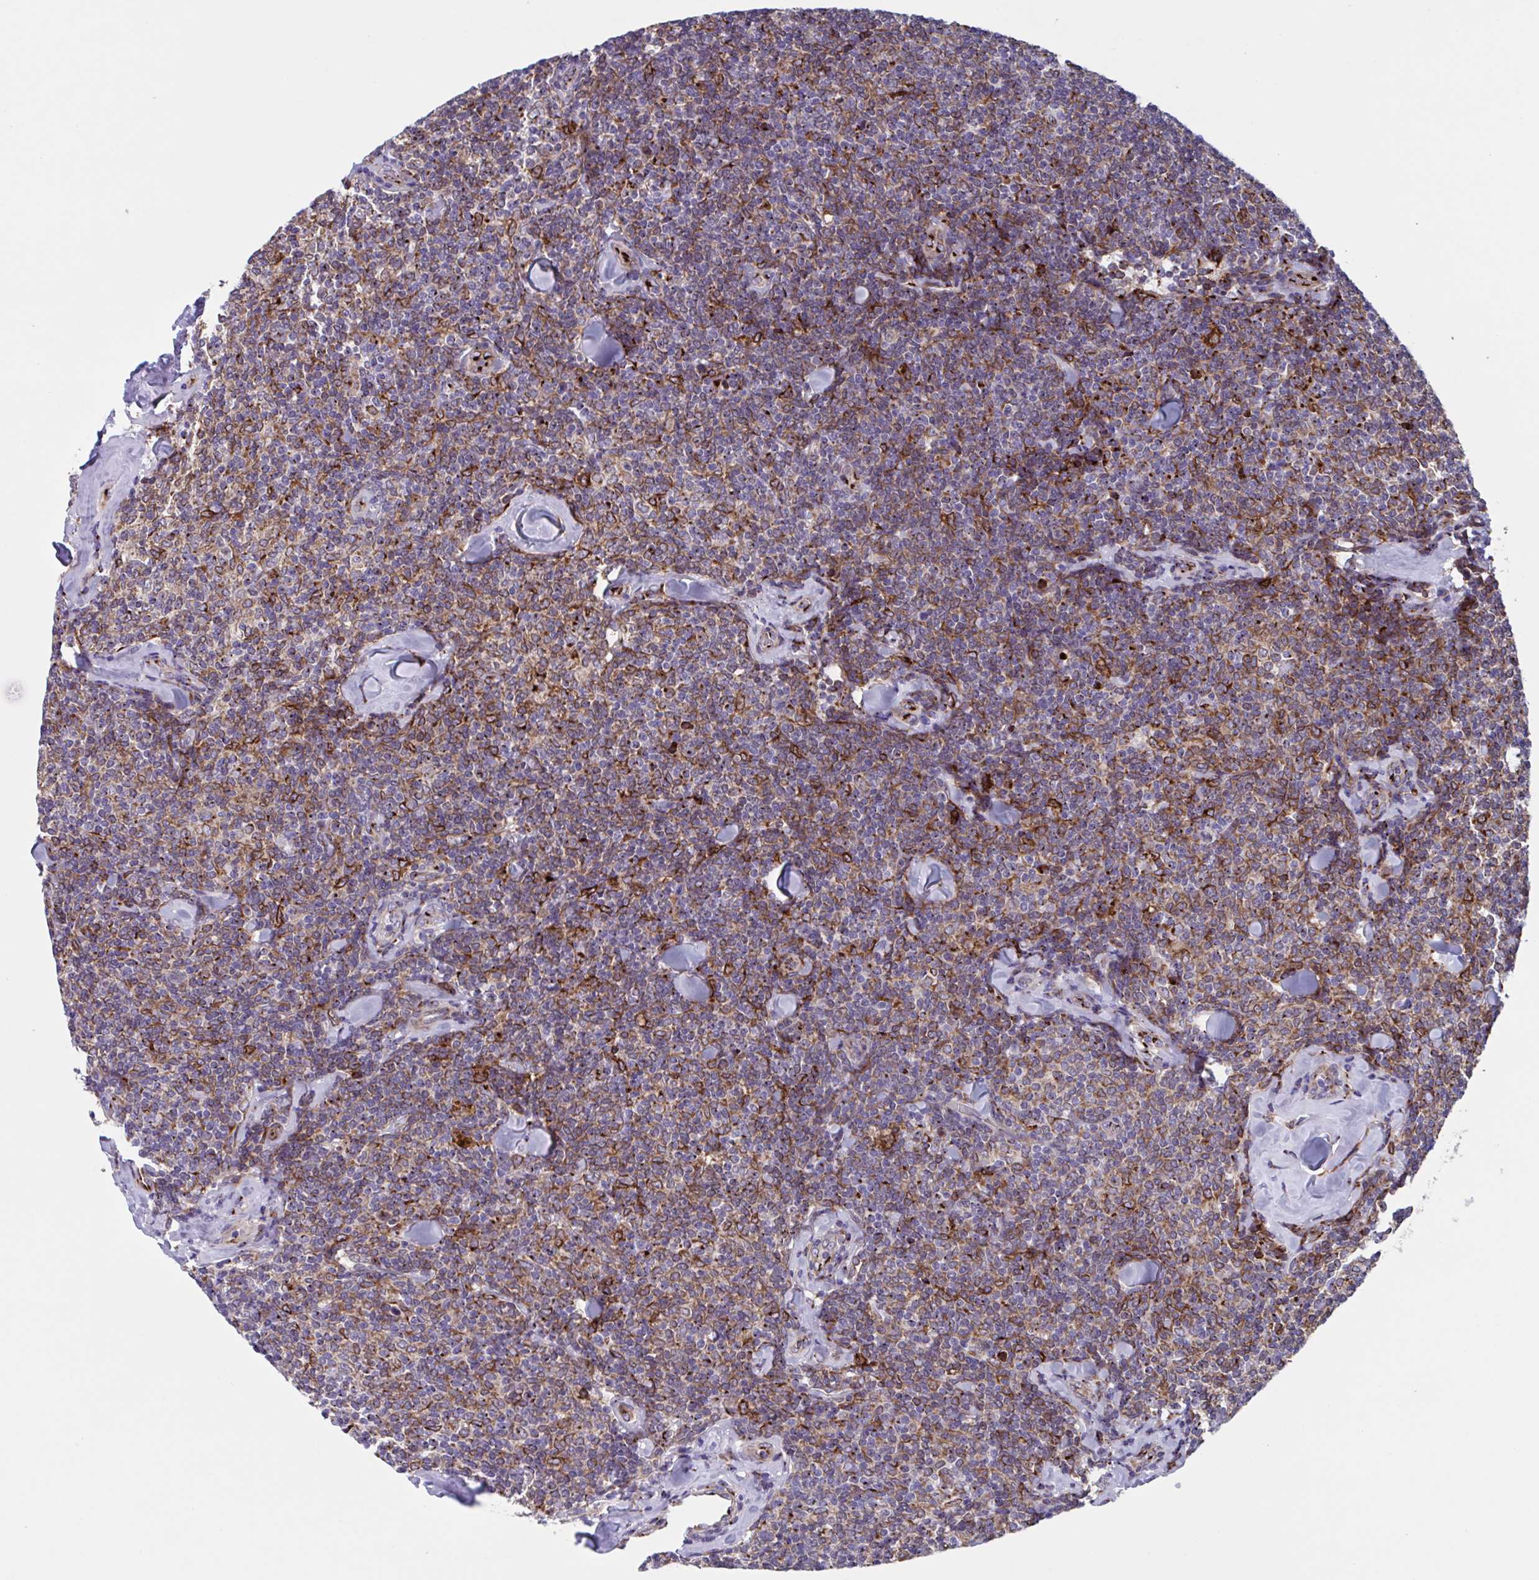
{"staining": {"intensity": "moderate", "quantity": "25%-75%", "location": "cytoplasmic/membranous"}, "tissue": "lymphoma", "cell_type": "Tumor cells", "image_type": "cancer", "snomed": [{"axis": "morphology", "description": "Malignant lymphoma, non-Hodgkin's type, Low grade"}, {"axis": "topography", "description": "Lymph node"}], "caption": "Tumor cells exhibit medium levels of moderate cytoplasmic/membranous staining in about 25%-75% of cells in lymphoma.", "gene": "RFK", "patient": {"sex": "female", "age": 56}}